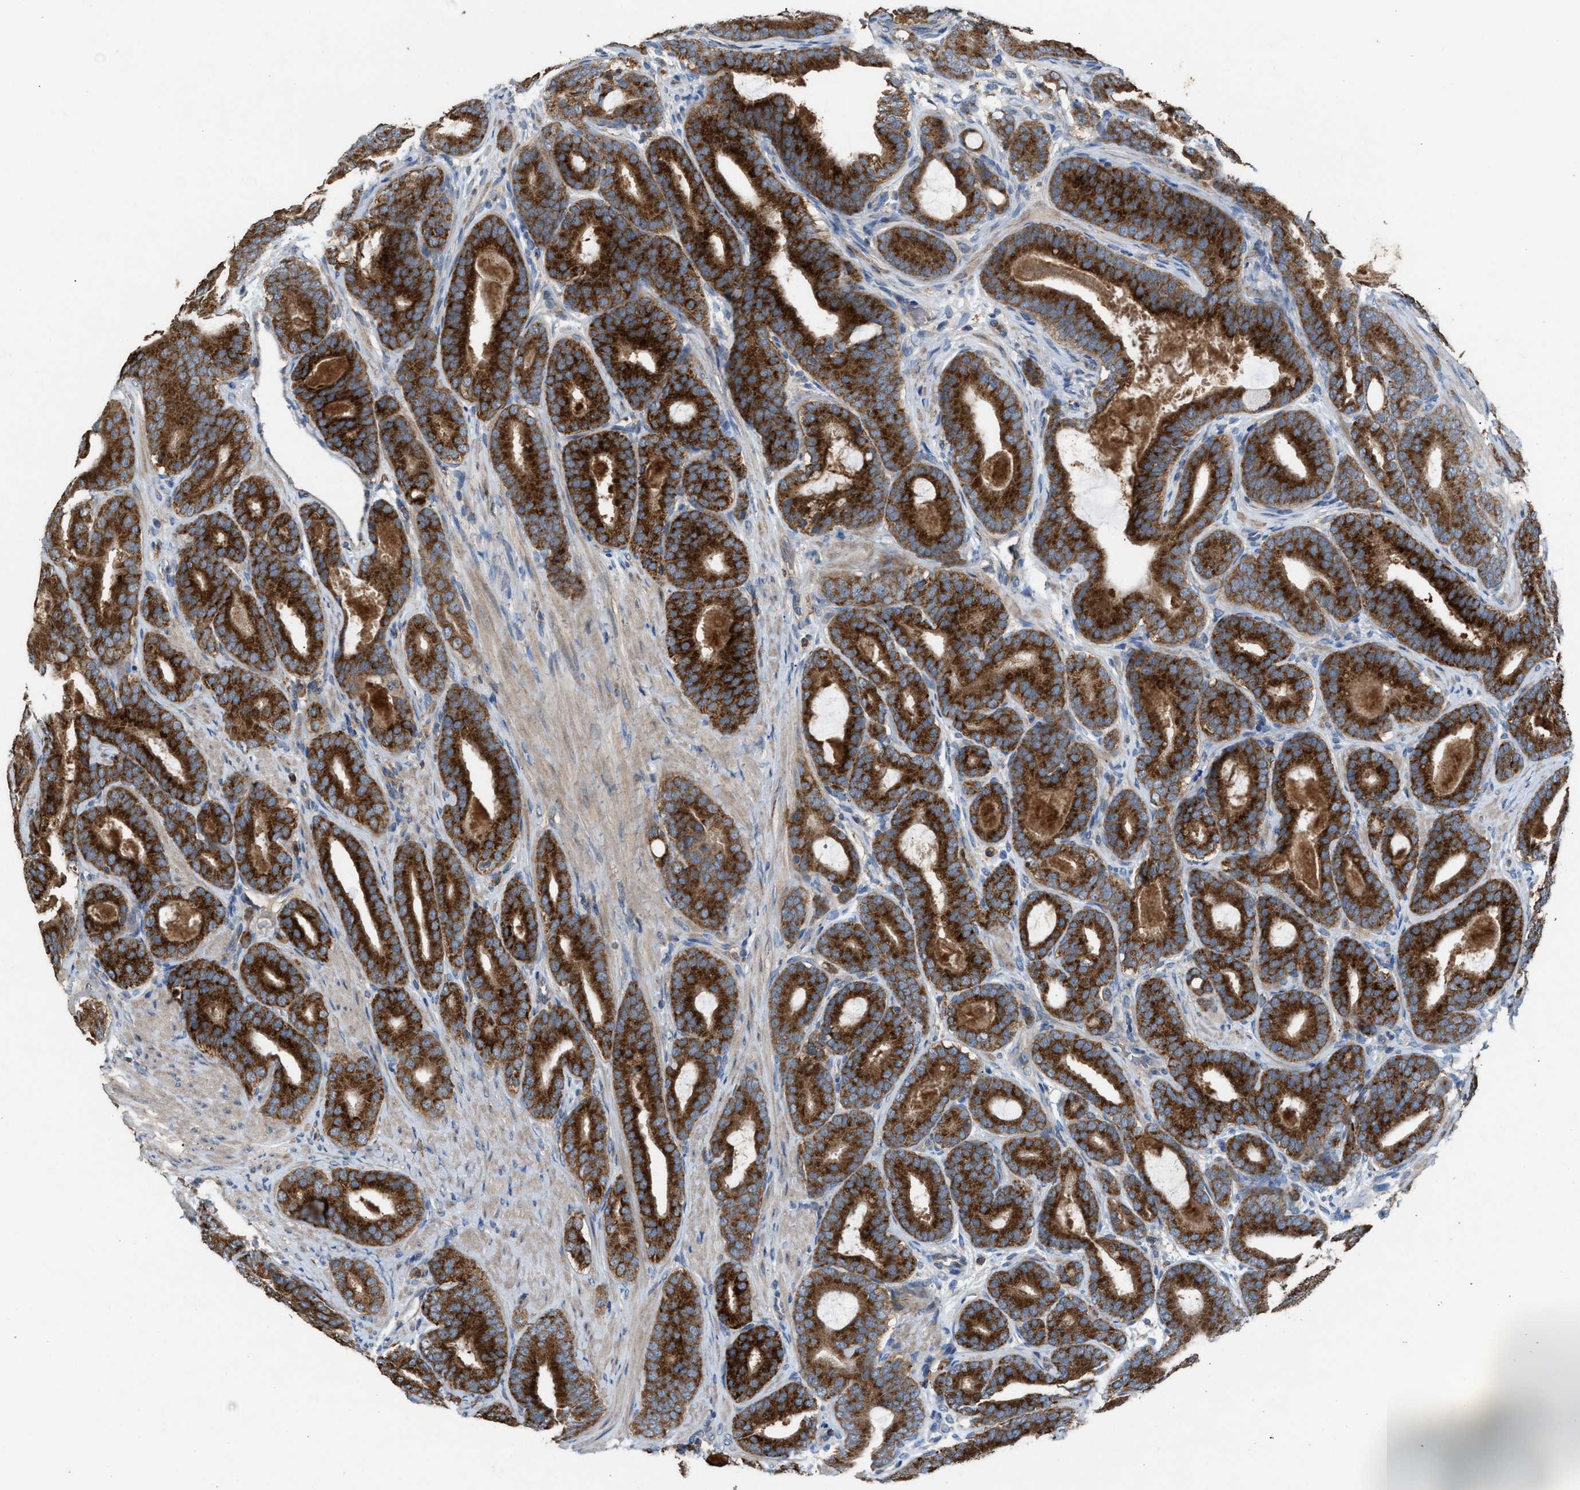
{"staining": {"intensity": "strong", "quantity": ">75%", "location": "cytoplasmic/membranous"}, "tissue": "prostate cancer", "cell_type": "Tumor cells", "image_type": "cancer", "snomed": [{"axis": "morphology", "description": "Adenocarcinoma, High grade"}, {"axis": "topography", "description": "Prostate"}], "caption": "Tumor cells reveal high levels of strong cytoplasmic/membranous expression in about >75% of cells in human prostate cancer.", "gene": "TPK1", "patient": {"sex": "male", "age": 60}}